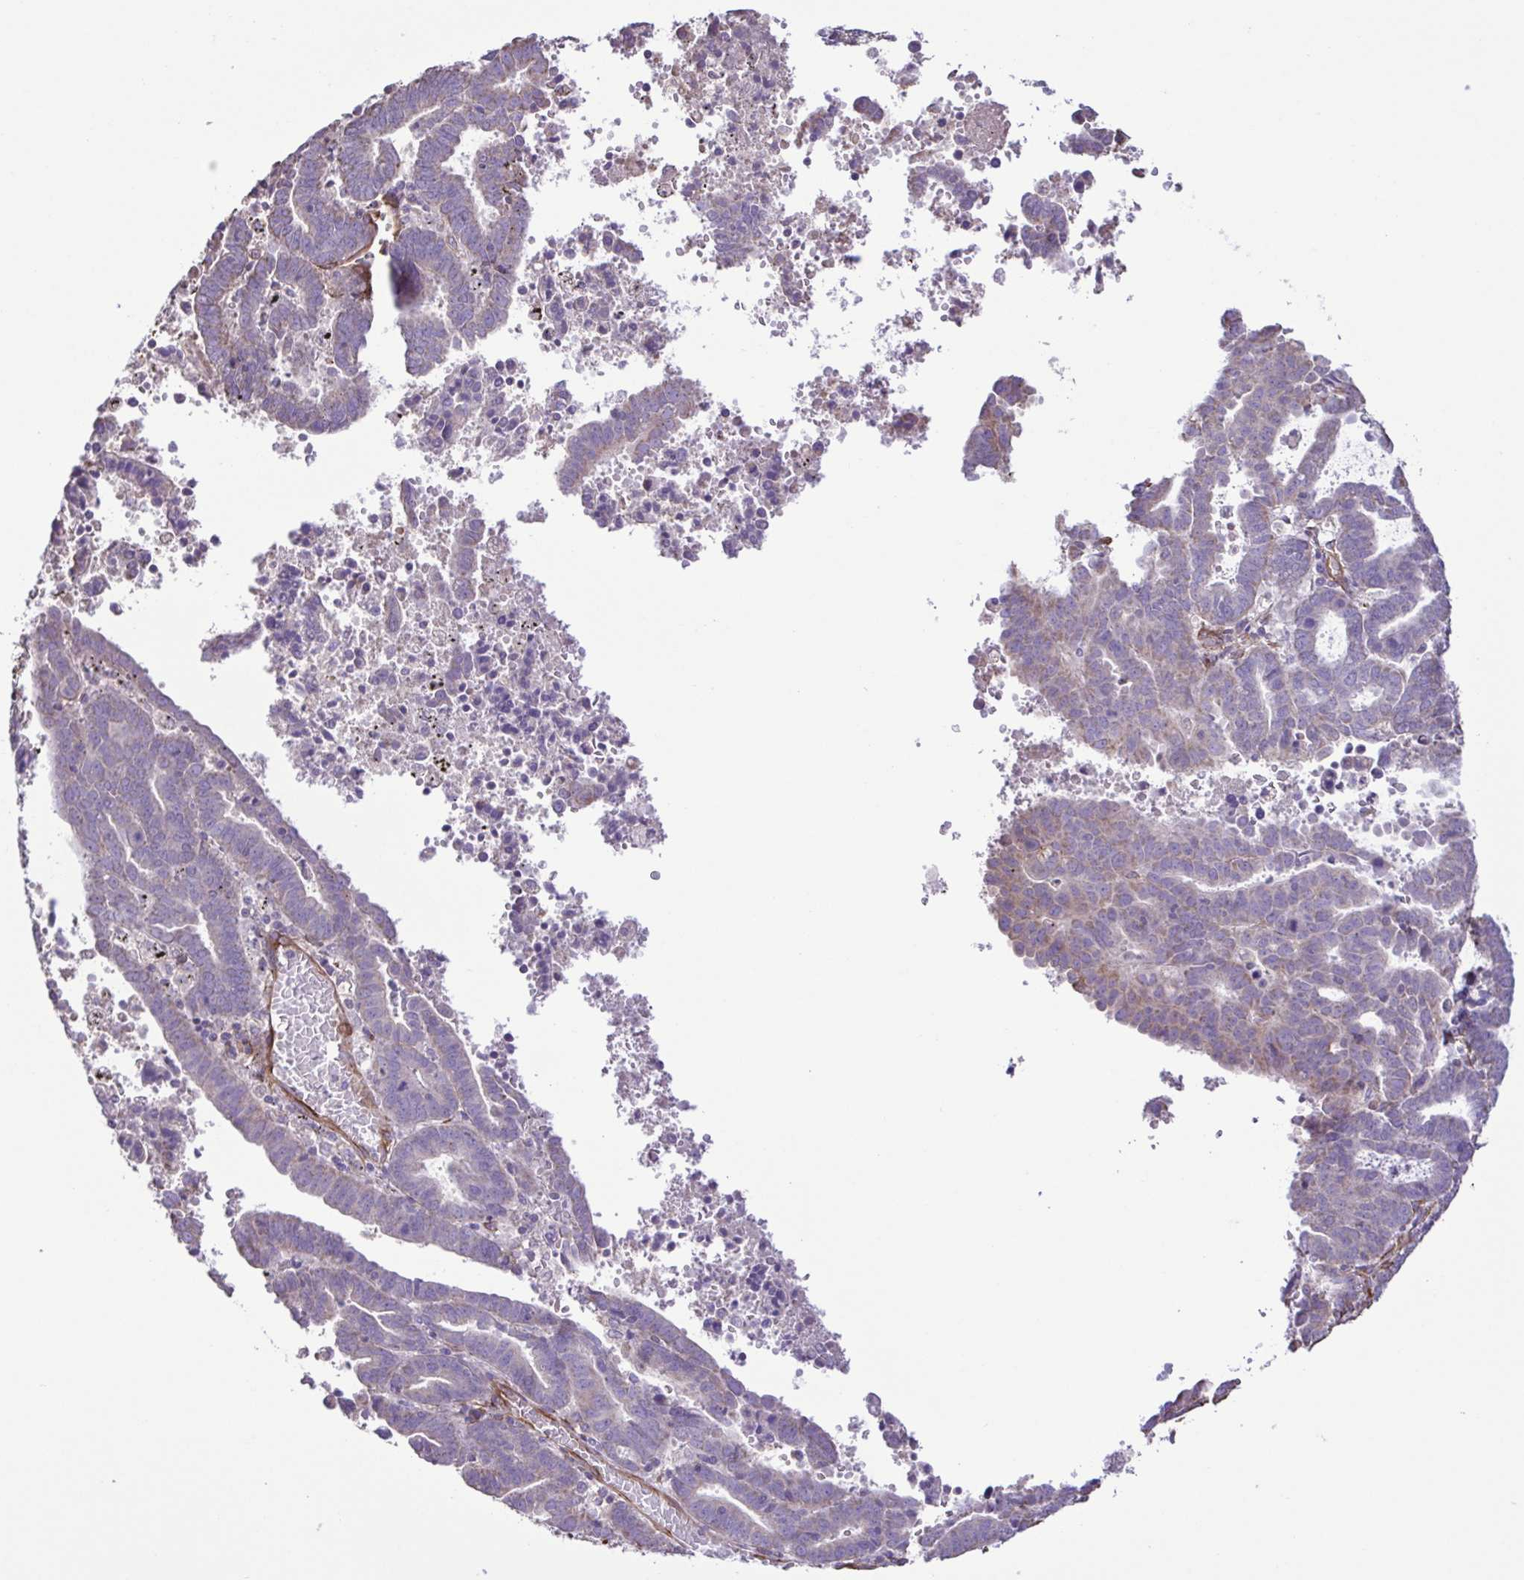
{"staining": {"intensity": "negative", "quantity": "none", "location": "none"}, "tissue": "endometrial cancer", "cell_type": "Tumor cells", "image_type": "cancer", "snomed": [{"axis": "morphology", "description": "Adenocarcinoma, NOS"}, {"axis": "topography", "description": "Uterus"}], "caption": "This is an IHC histopathology image of endometrial cancer (adenocarcinoma). There is no staining in tumor cells.", "gene": "FLT1", "patient": {"sex": "female", "age": 83}}